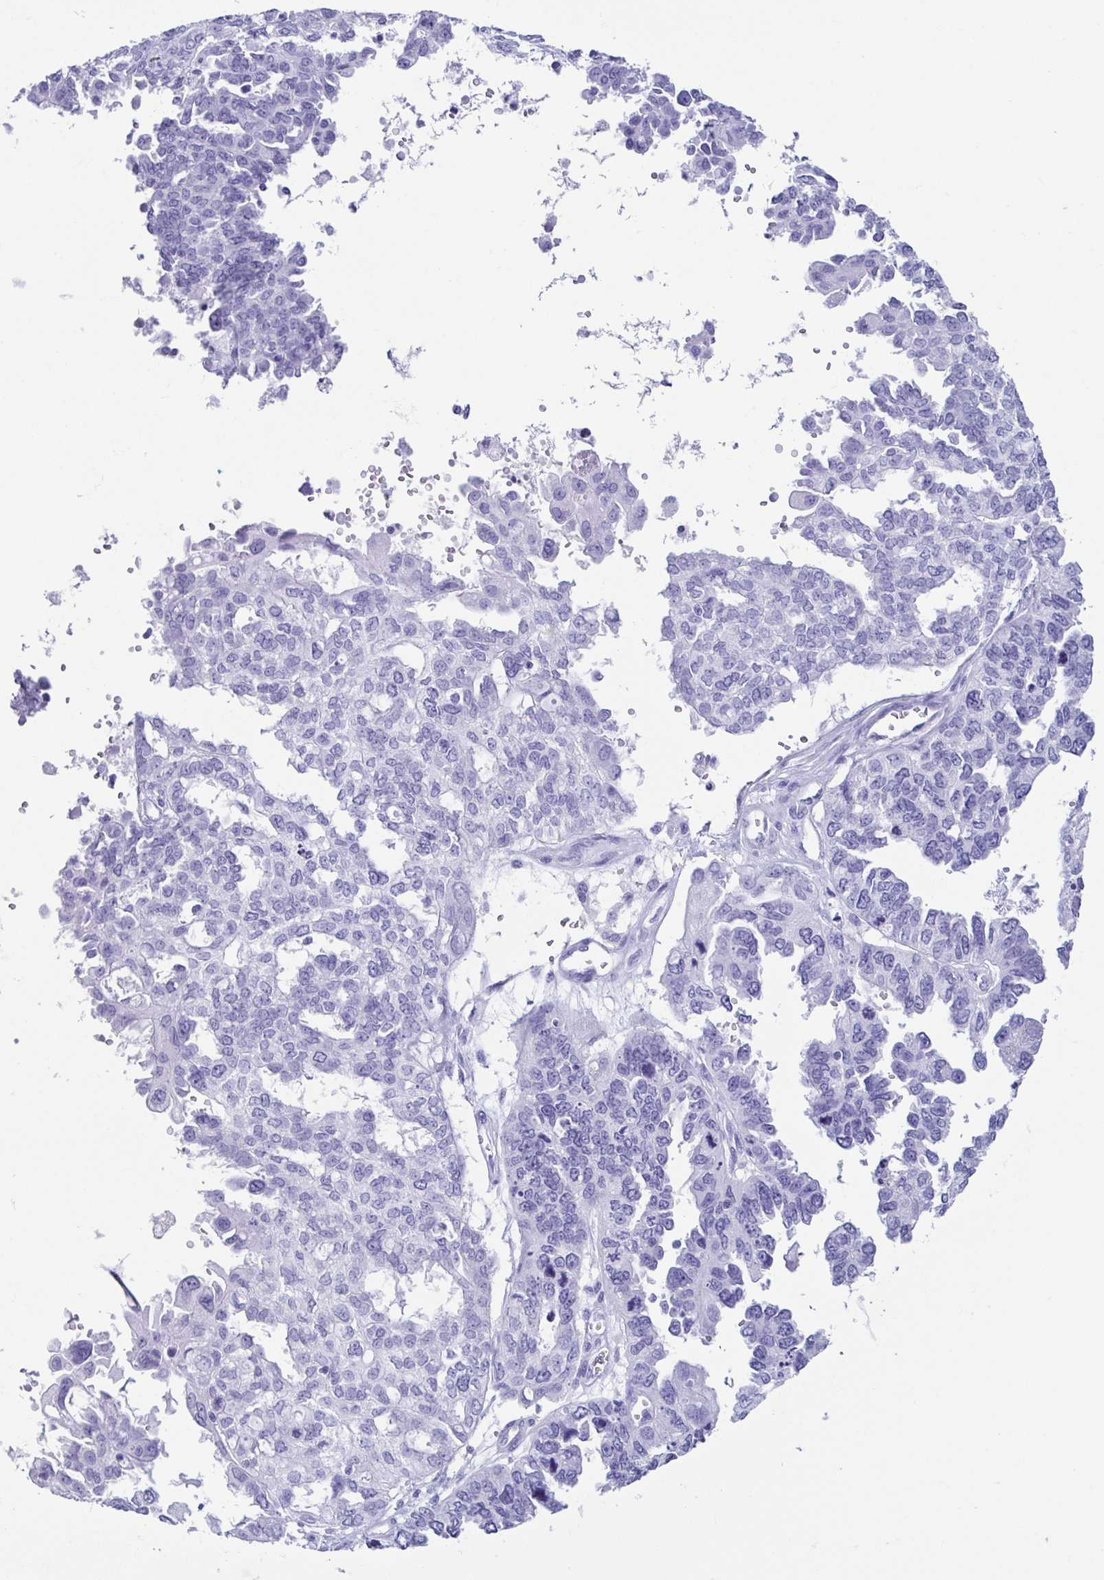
{"staining": {"intensity": "negative", "quantity": "none", "location": "none"}, "tissue": "ovarian cancer", "cell_type": "Tumor cells", "image_type": "cancer", "snomed": [{"axis": "morphology", "description": "Cystadenocarcinoma, serous, NOS"}, {"axis": "topography", "description": "Ovary"}], "caption": "Human serous cystadenocarcinoma (ovarian) stained for a protein using immunohistochemistry (IHC) exhibits no positivity in tumor cells.", "gene": "CD164L2", "patient": {"sex": "female", "age": 53}}